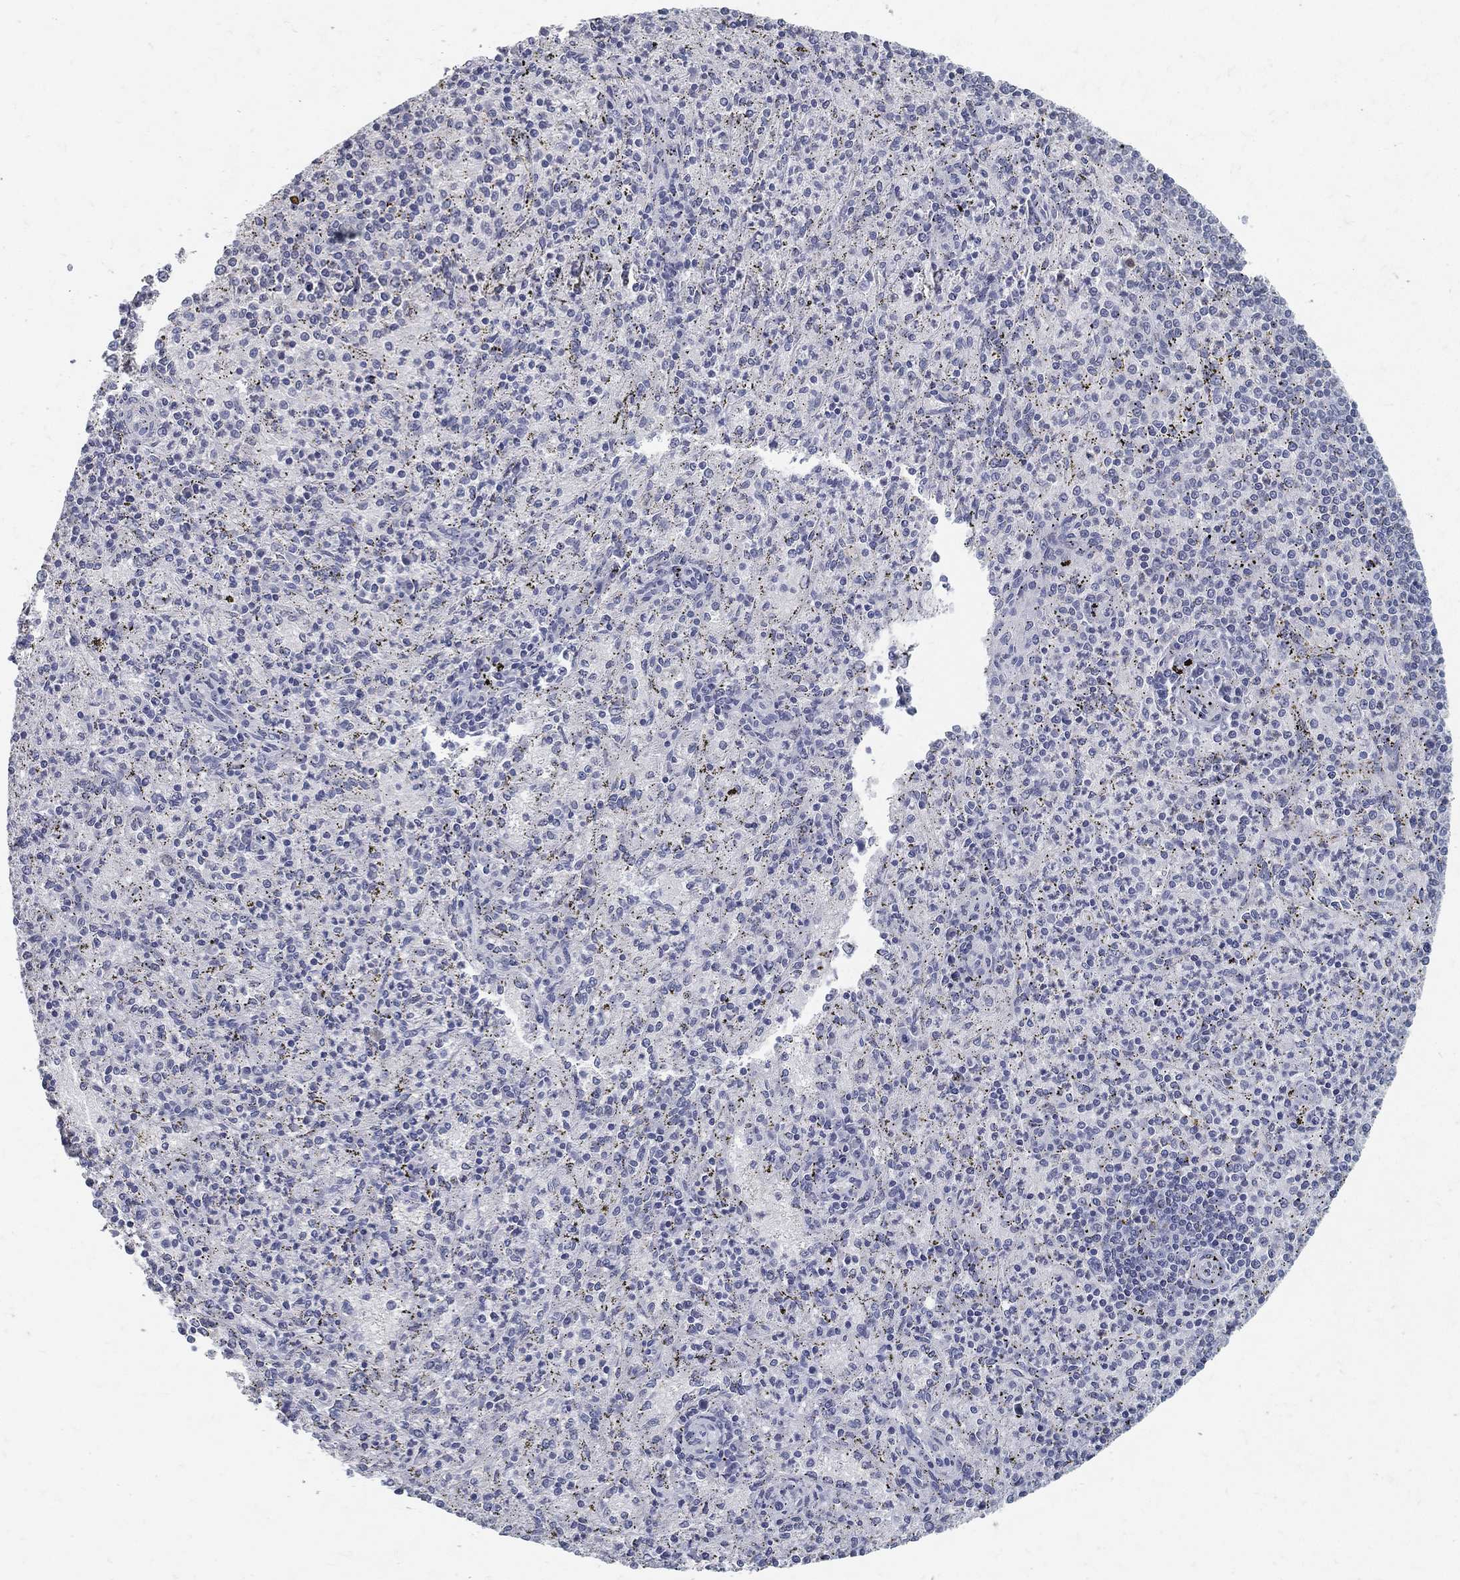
{"staining": {"intensity": "negative", "quantity": "none", "location": "none"}, "tissue": "spleen", "cell_type": "Cells in red pulp", "image_type": "normal", "snomed": [{"axis": "morphology", "description": "Normal tissue, NOS"}, {"axis": "topography", "description": "Spleen"}], "caption": "This is an immunohistochemistry image of normal spleen. There is no positivity in cells in red pulp.", "gene": "ACE2", "patient": {"sex": "male", "age": 60}}